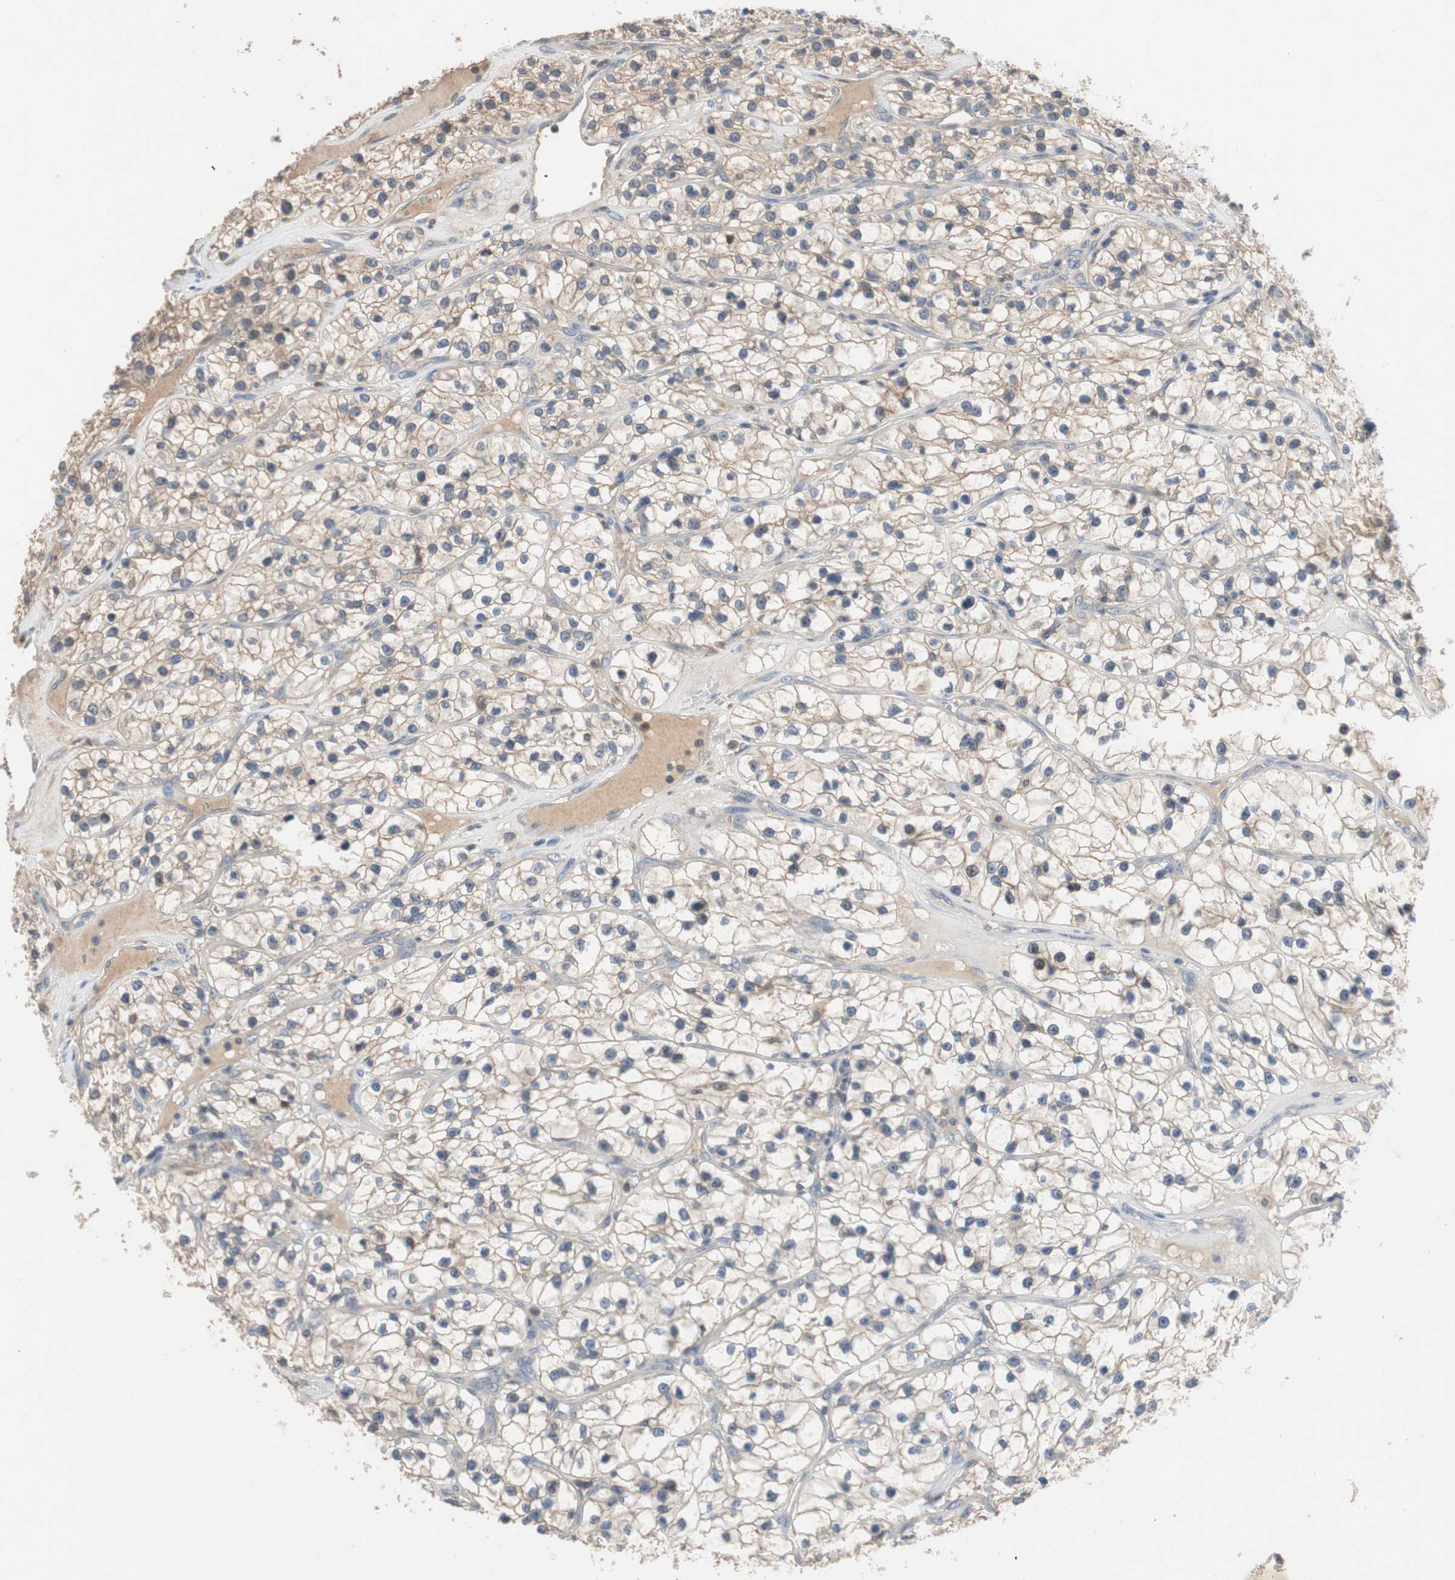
{"staining": {"intensity": "weak", "quantity": "25%-75%", "location": "cytoplasmic/membranous"}, "tissue": "renal cancer", "cell_type": "Tumor cells", "image_type": "cancer", "snomed": [{"axis": "morphology", "description": "Adenocarcinoma, NOS"}, {"axis": "topography", "description": "Kidney"}], "caption": "Renal cancer (adenocarcinoma) stained with a brown dye shows weak cytoplasmic/membranous positive staining in approximately 25%-75% of tumor cells.", "gene": "ADAP1", "patient": {"sex": "female", "age": 57}}